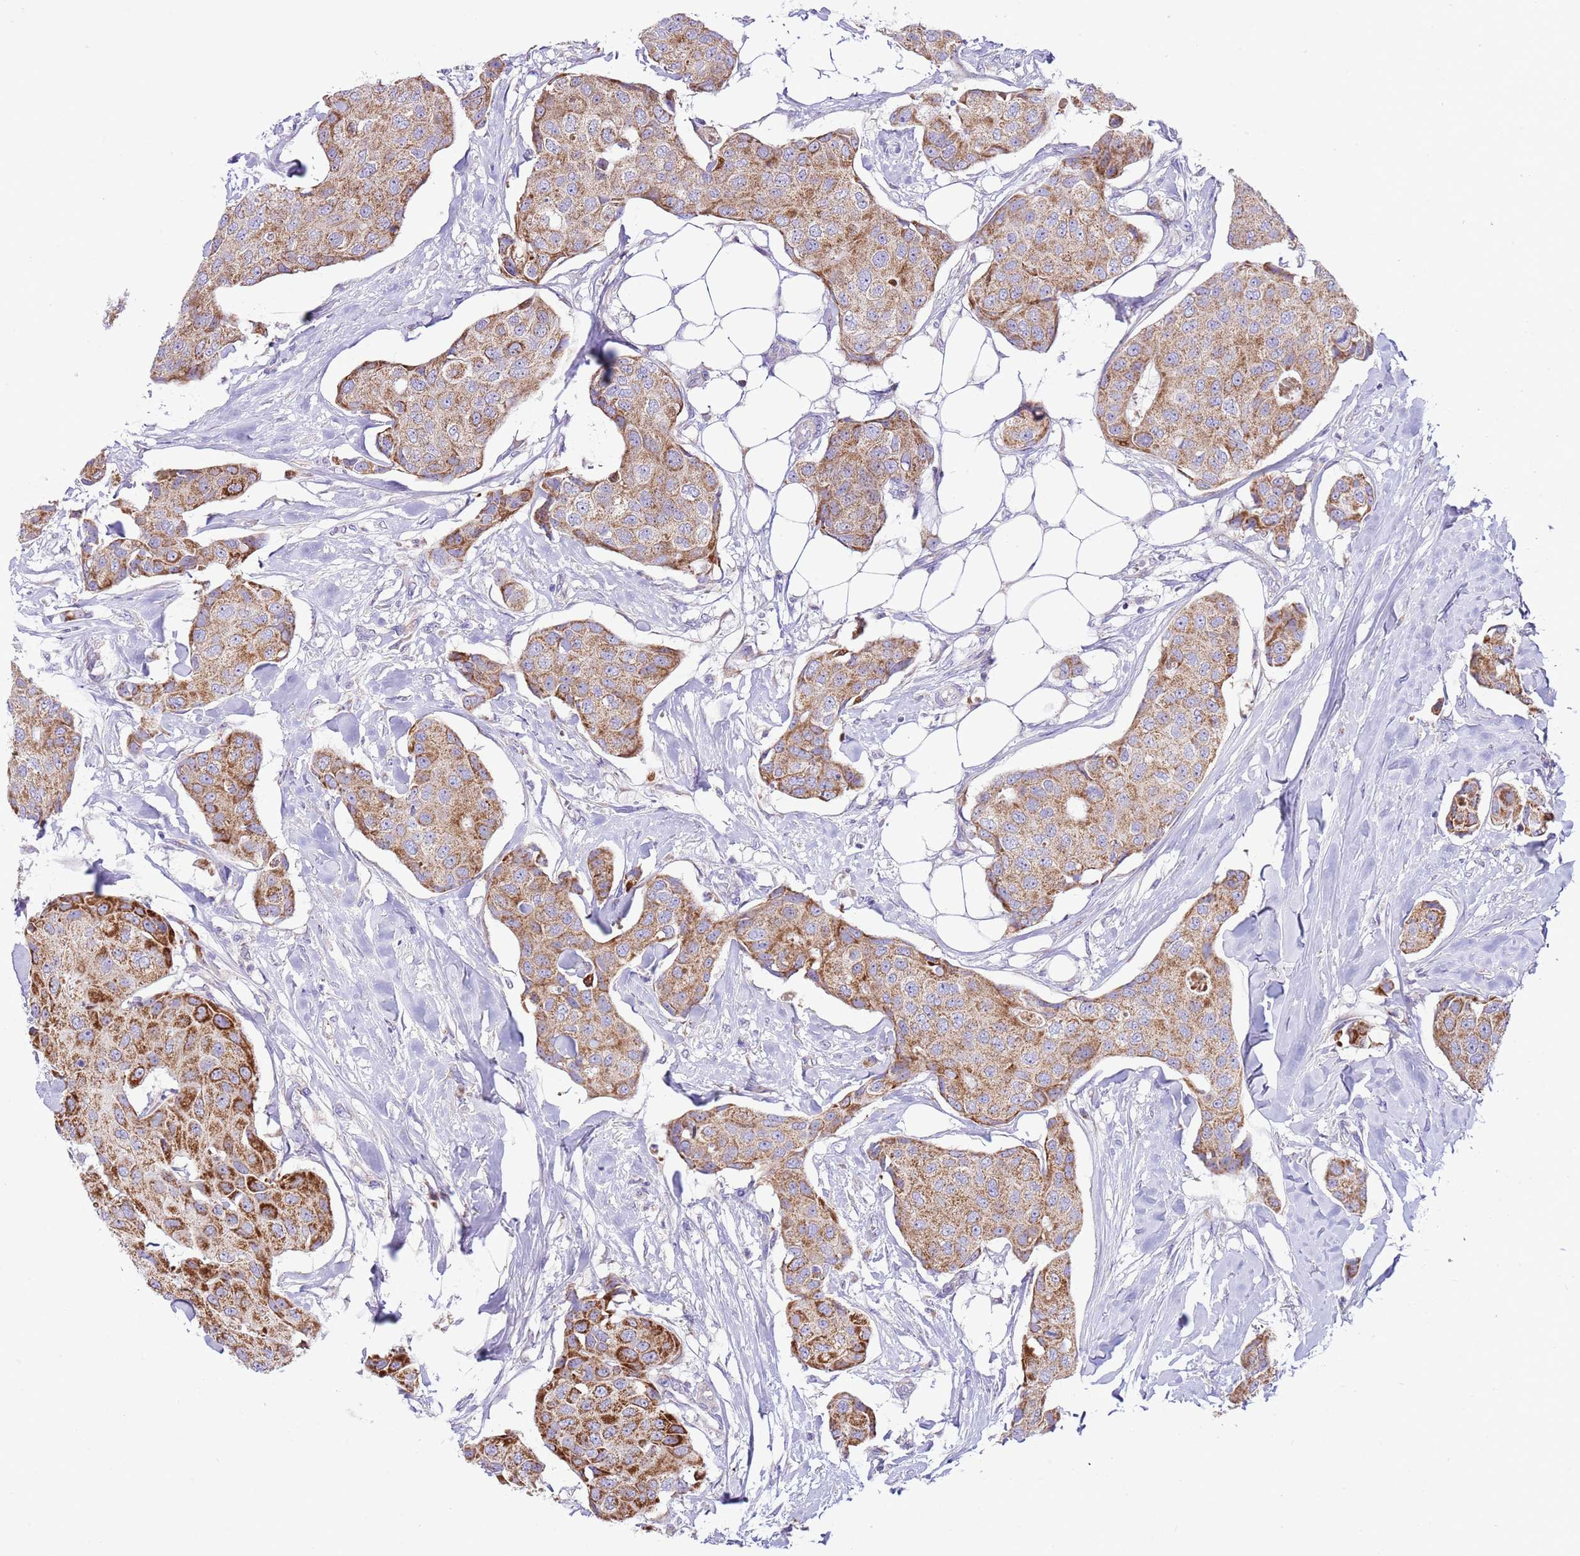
{"staining": {"intensity": "moderate", "quantity": ">75%", "location": "cytoplasmic/membranous"}, "tissue": "breast cancer", "cell_type": "Tumor cells", "image_type": "cancer", "snomed": [{"axis": "morphology", "description": "Duct carcinoma"}, {"axis": "topography", "description": "Breast"}, {"axis": "topography", "description": "Lymph node"}], "caption": "Immunohistochemistry (IHC) micrograph of breast invasive ductal carcinoma stained for a protein (brown), which exhibits medium levels of moderate cytoplasmic/membranous expression in about >75% of tumor cells.", "gene": "OAZ2", "patient": {"sex": "female", "age": 80}}